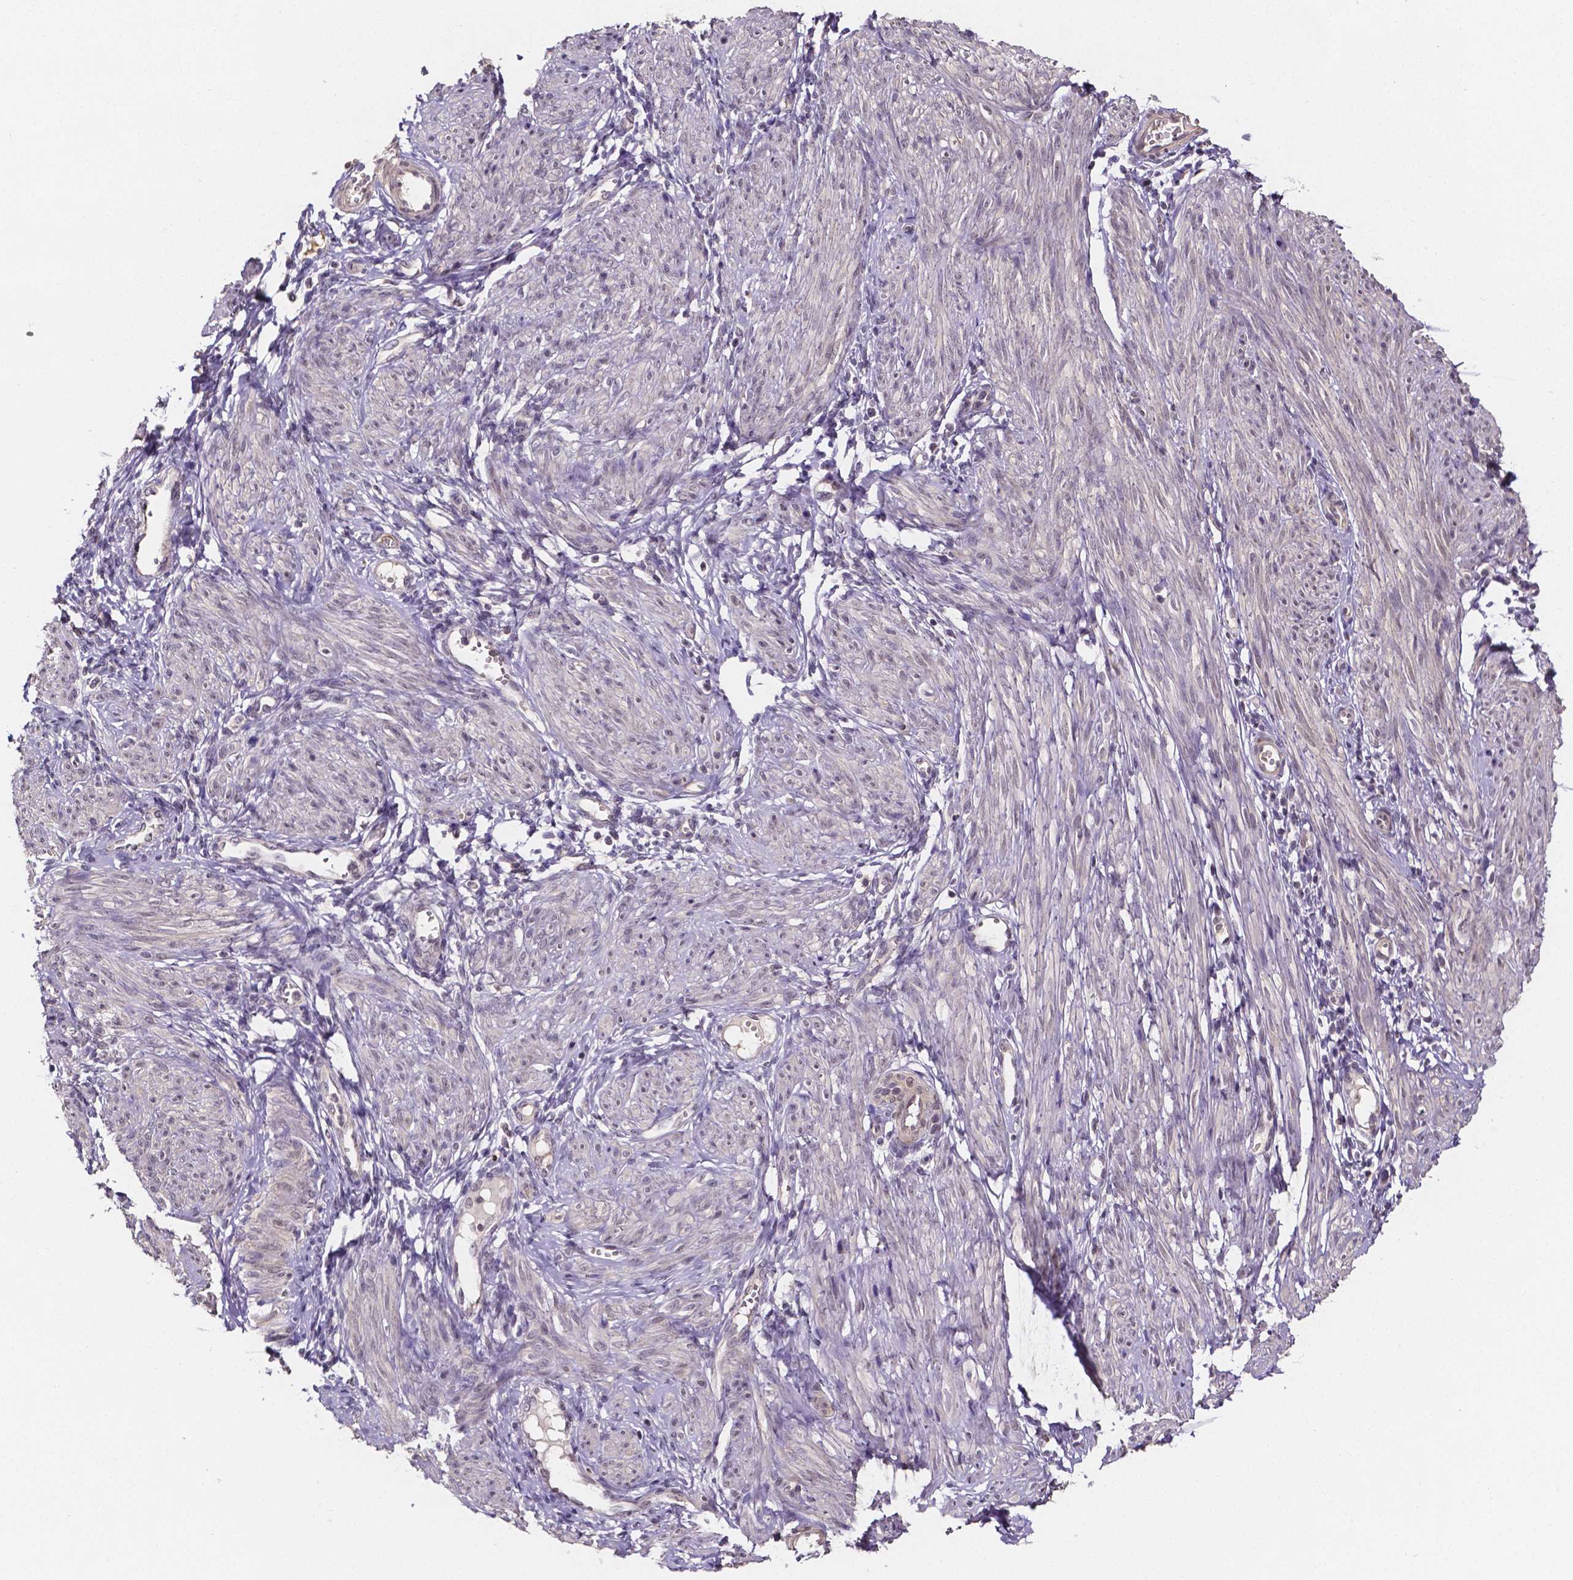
{"staining": {"intensity": "negative", "quantity": "none", "location": "none"}, "tissue": "endometrium", "cell_type": "Cells in endometrial stroma", "image_type": "normal", "snomed": [{"axis": "morphology", "description": "Normal tissue, NOS"}, {"axis": "topography", "description": "Endometrium"}], "caption": "Immunohistochemical staining of benign human endometrium reveals no significant staining in cells in endometrial stroma.", "gene": "NRGN", "patient": {"sex": "female", "age": 36}}